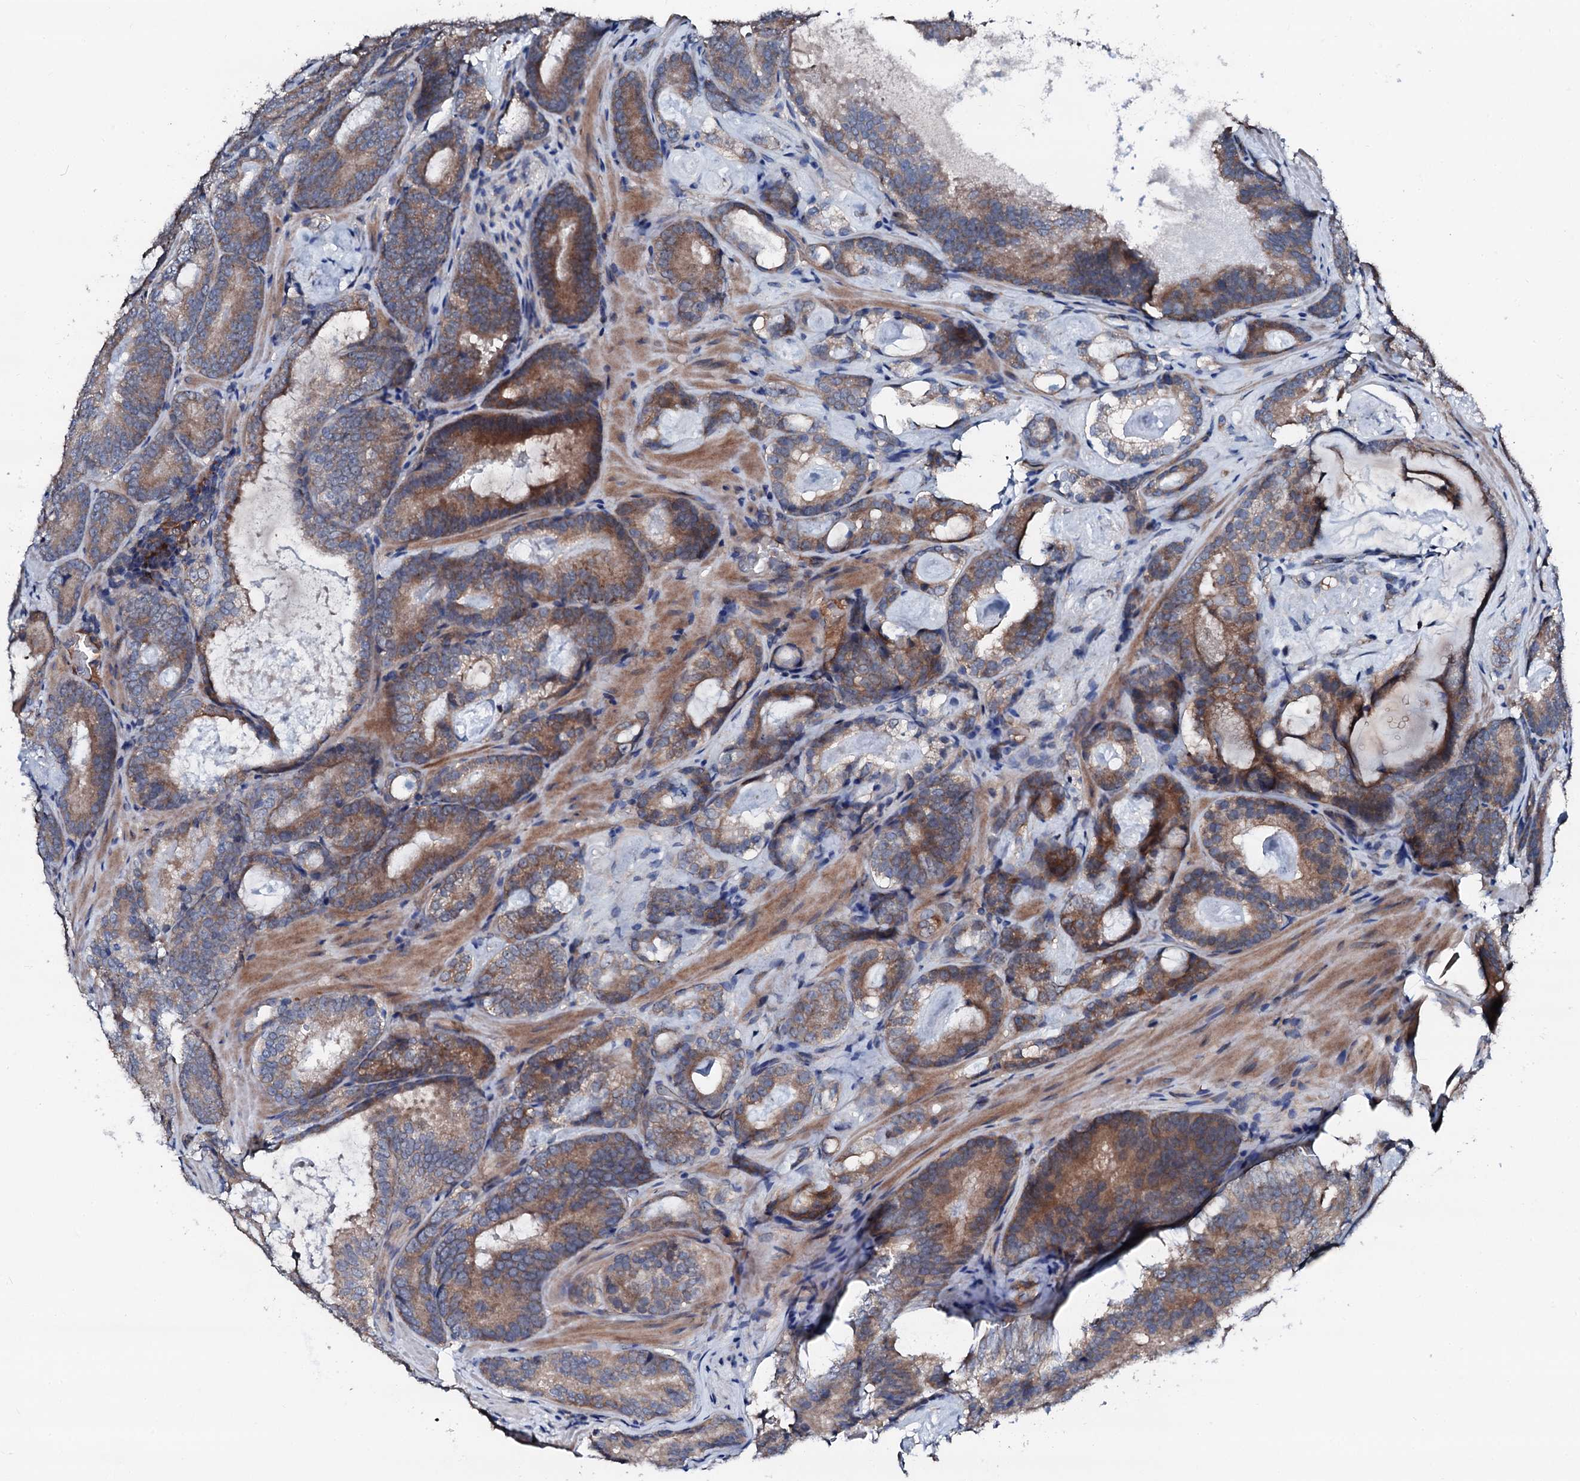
{"staining": {"intensity": "moderate", "quantity": "25%-75%", "location": "cytoplasmic/membranous"}, "tissue": "prostate cancer", "cell_type": "Tumor cells", "image_type": "cancer", "snomed": [{"axis": "morphology", "description": "Adenocarcinoma, Low grade"}, {"axis": "topography", "description": "Prostate"}], "caption": "A photomicrograph of adenocarcinoma (low-grade) (prostate) stained for a protein displays moderate cytoplasmic/membranous brown staining in tumor cells.", "gene": "TRAFD1", "patient": {"sex": "male", "age": 60}}